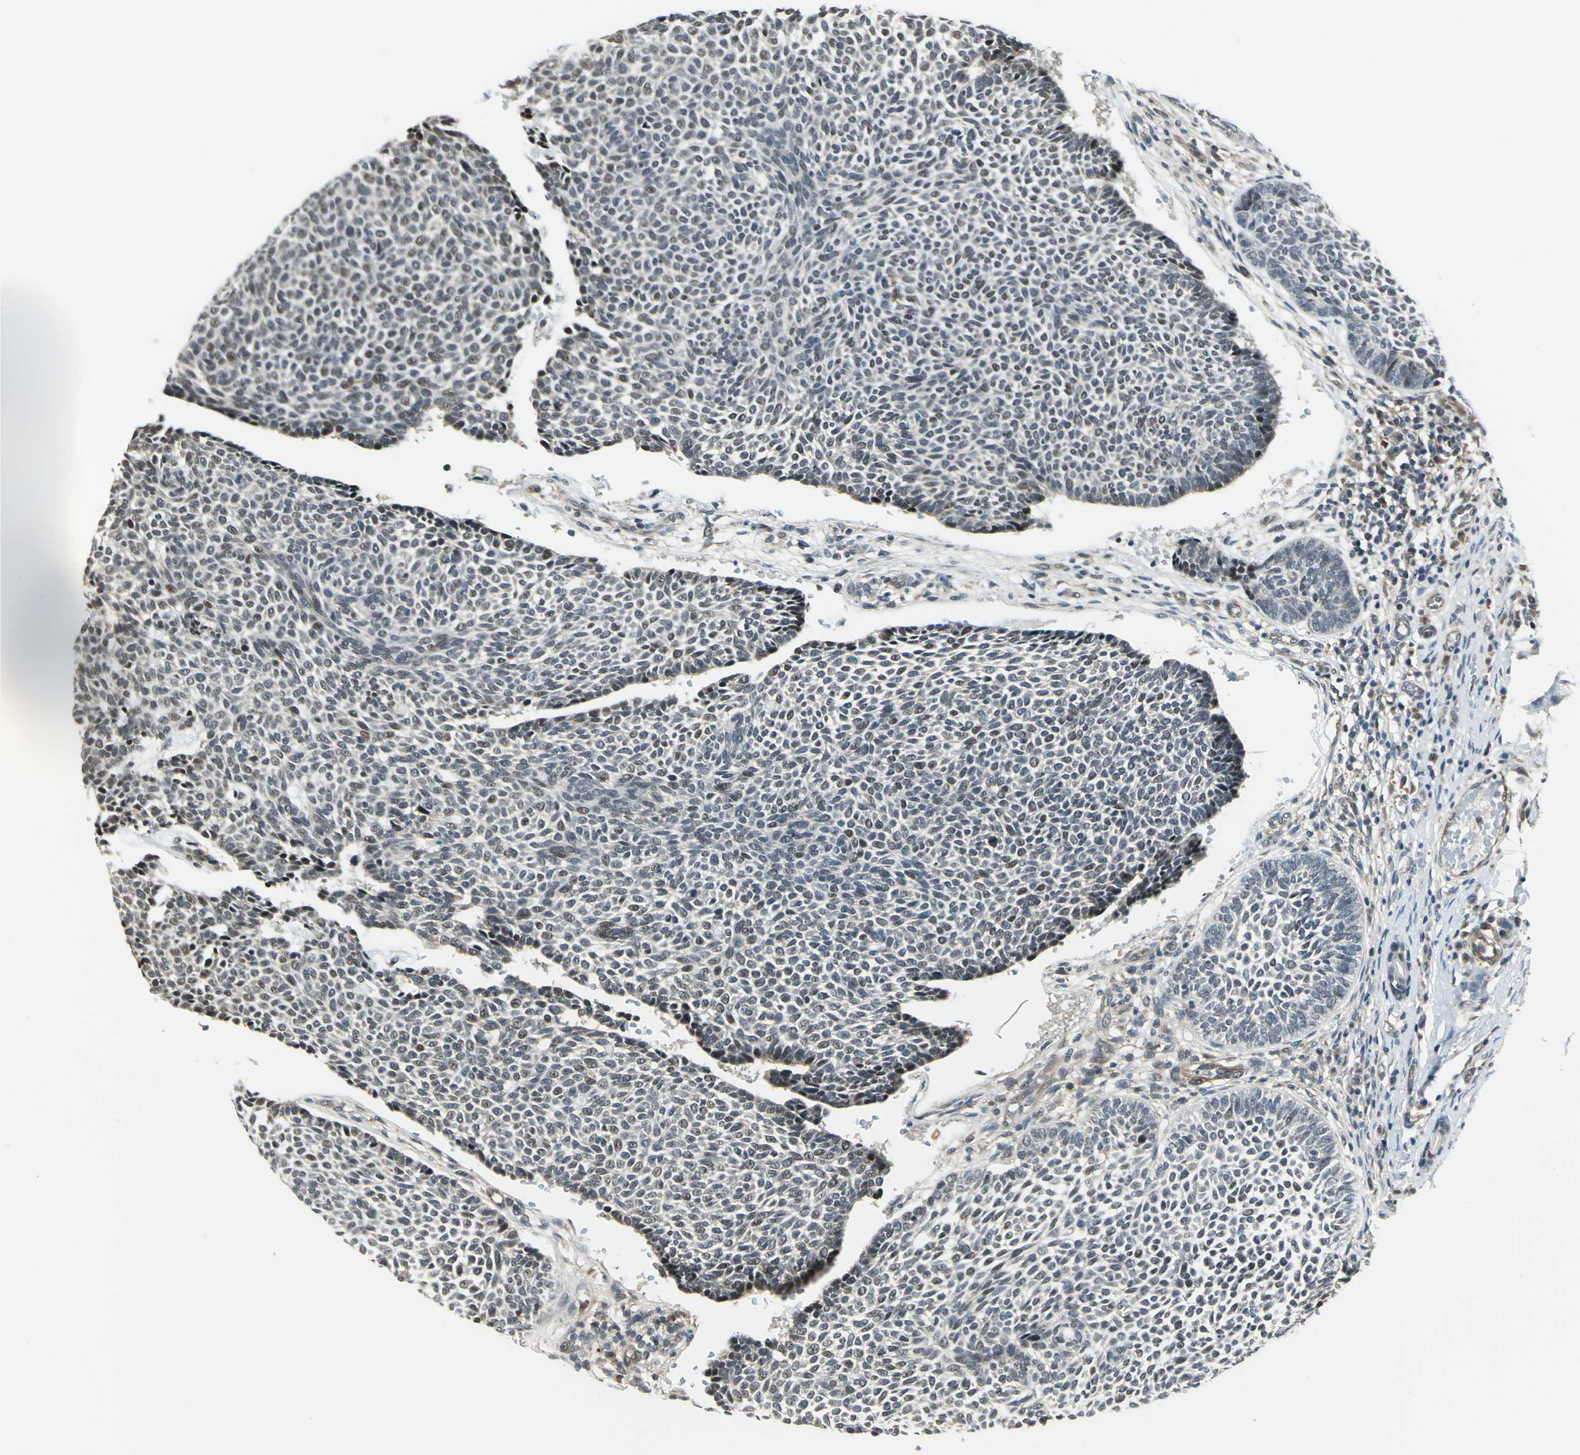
{"staining": {"intensity": "weak", "quantity": "<25%", "location": "cytoplasmic/membranous,nuclear"}, "tissue": "skin cancer", "cell_type": "Tumor cells", "image_type": "cancer", "snomed": [{"axis": "morphology", "description": "Normal tissue, NOS"}, {"axis": "morphology", "description": "Basal cell carcinoma"}, {"axis": "topography", "description": "Skin"}], "caption": "An IHC image of skin cancer (basal cell carcinoma) is shown. There is no staining in tumor cells of skin cancer (basal cell carcinoma).", "gene": "PLAGL2", "patient": {"sex": "male", "age": 87}}